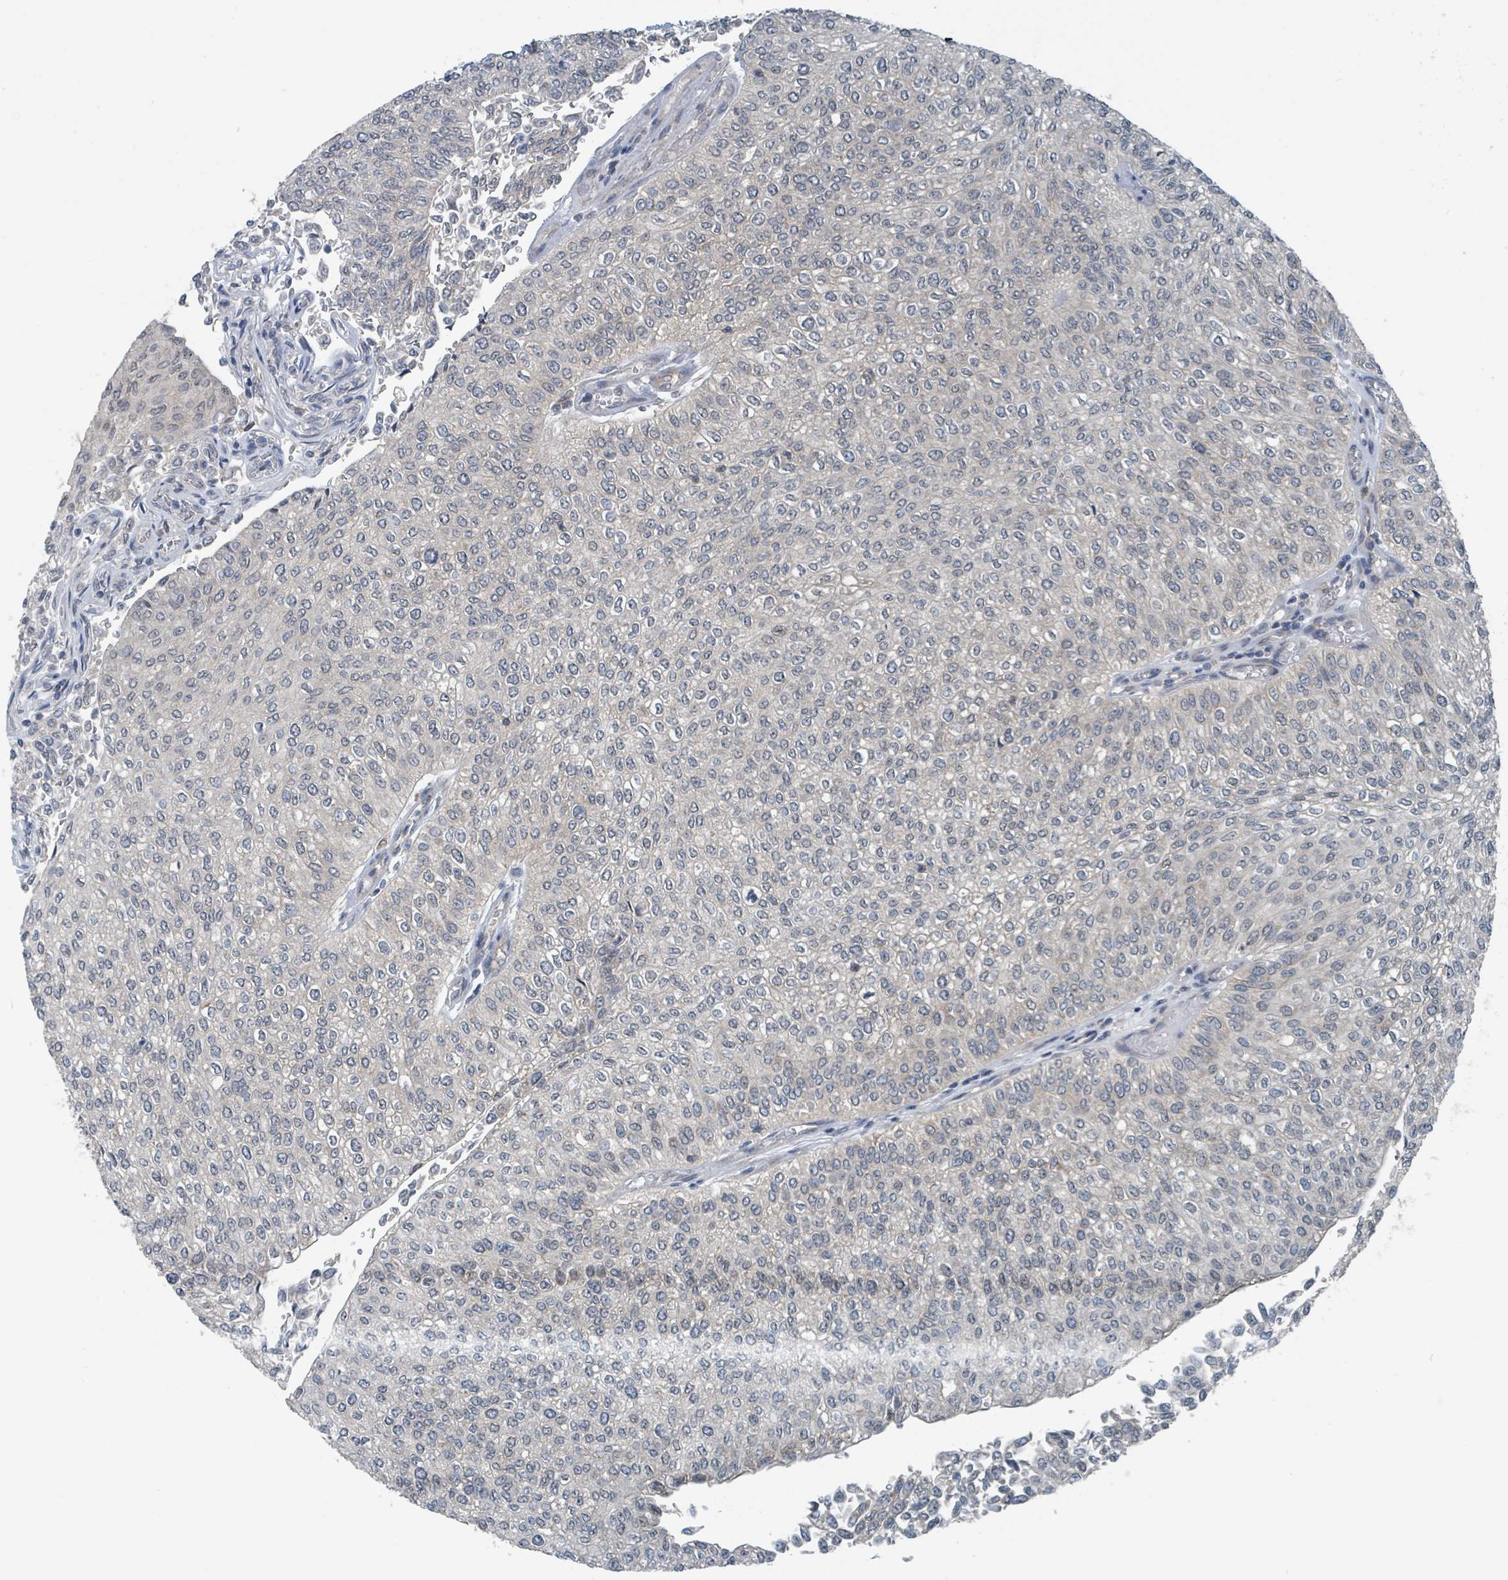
{"staining": {"intensity": "negative", "quantity": "none", "location": "none"}, "tissue": "urothelial cancer", "cell_type": "Tumor cells", "image_type": "cancer", "snomed": [{"axis": "morphology", "description": "Urothelial carcinoma, NOS"}, {"axis": "topography", "description": "Urinary bladder"}], "caption": "Urothelial cancer was stained to show a protein in brown. There is no significant staining in tumor cells.", "gene": "ACBD4", "patient": {"sex": "male", "age": 59}}